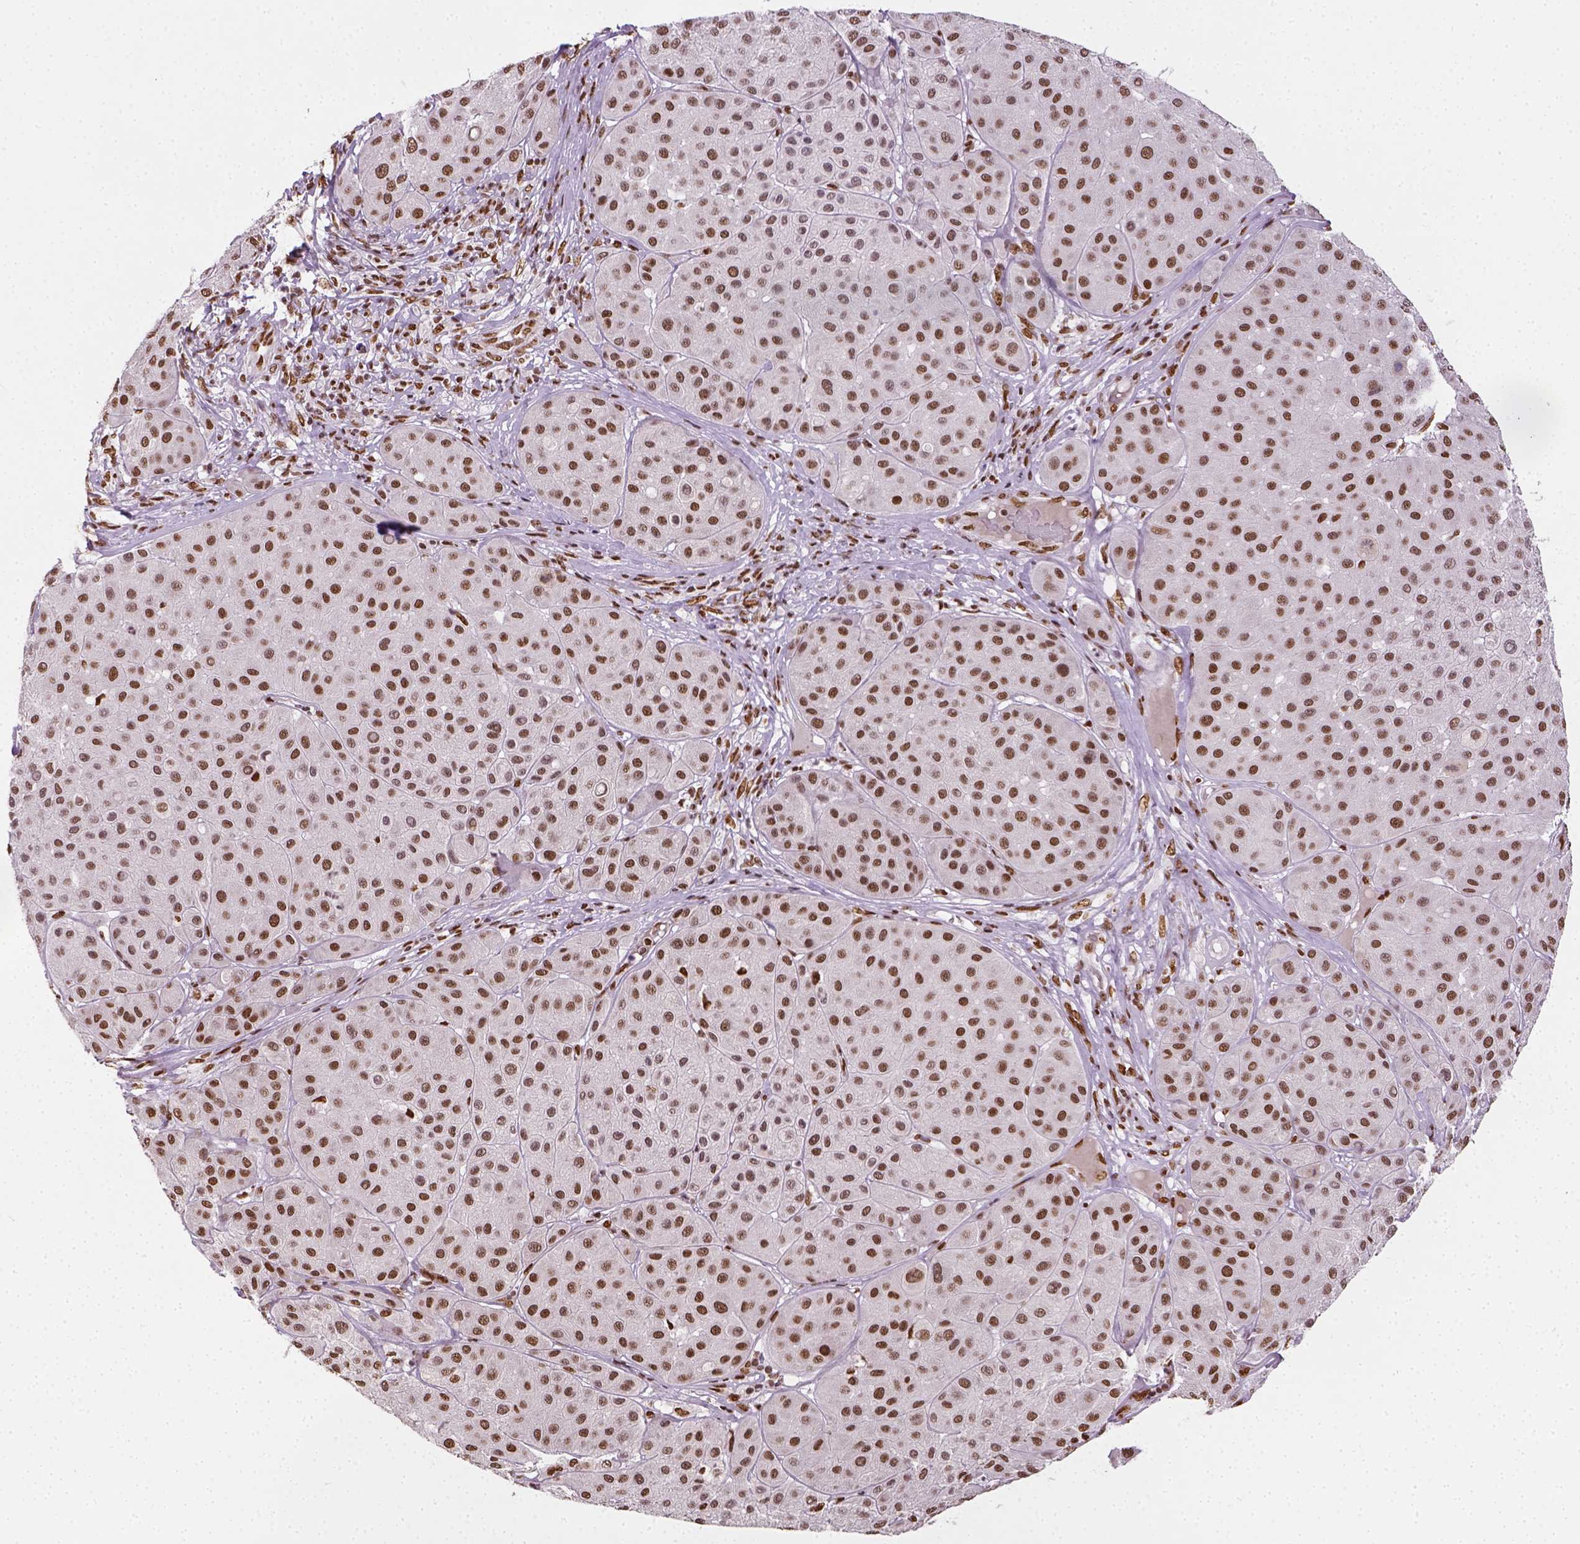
{"staining": {"intensity": "moderate", "quantity": ">75%", "location": "nuclear"}, "tissue": "melanoma", "cell_type": "Tumor cells", "image_type": "cancer", "snomed": [{"axis": "morphology", "description": "Malignant melanoma, Metastatic site"}, {"axis": "topography", "description": "Smooth muscle"}], "caption": "This is an image of immunohistochemistry staining of melanoma, which shows moderate staining in the nuclear of tumor cells.", "gene": "FANCE", "patient": {"sex": "male", "age": 41}}